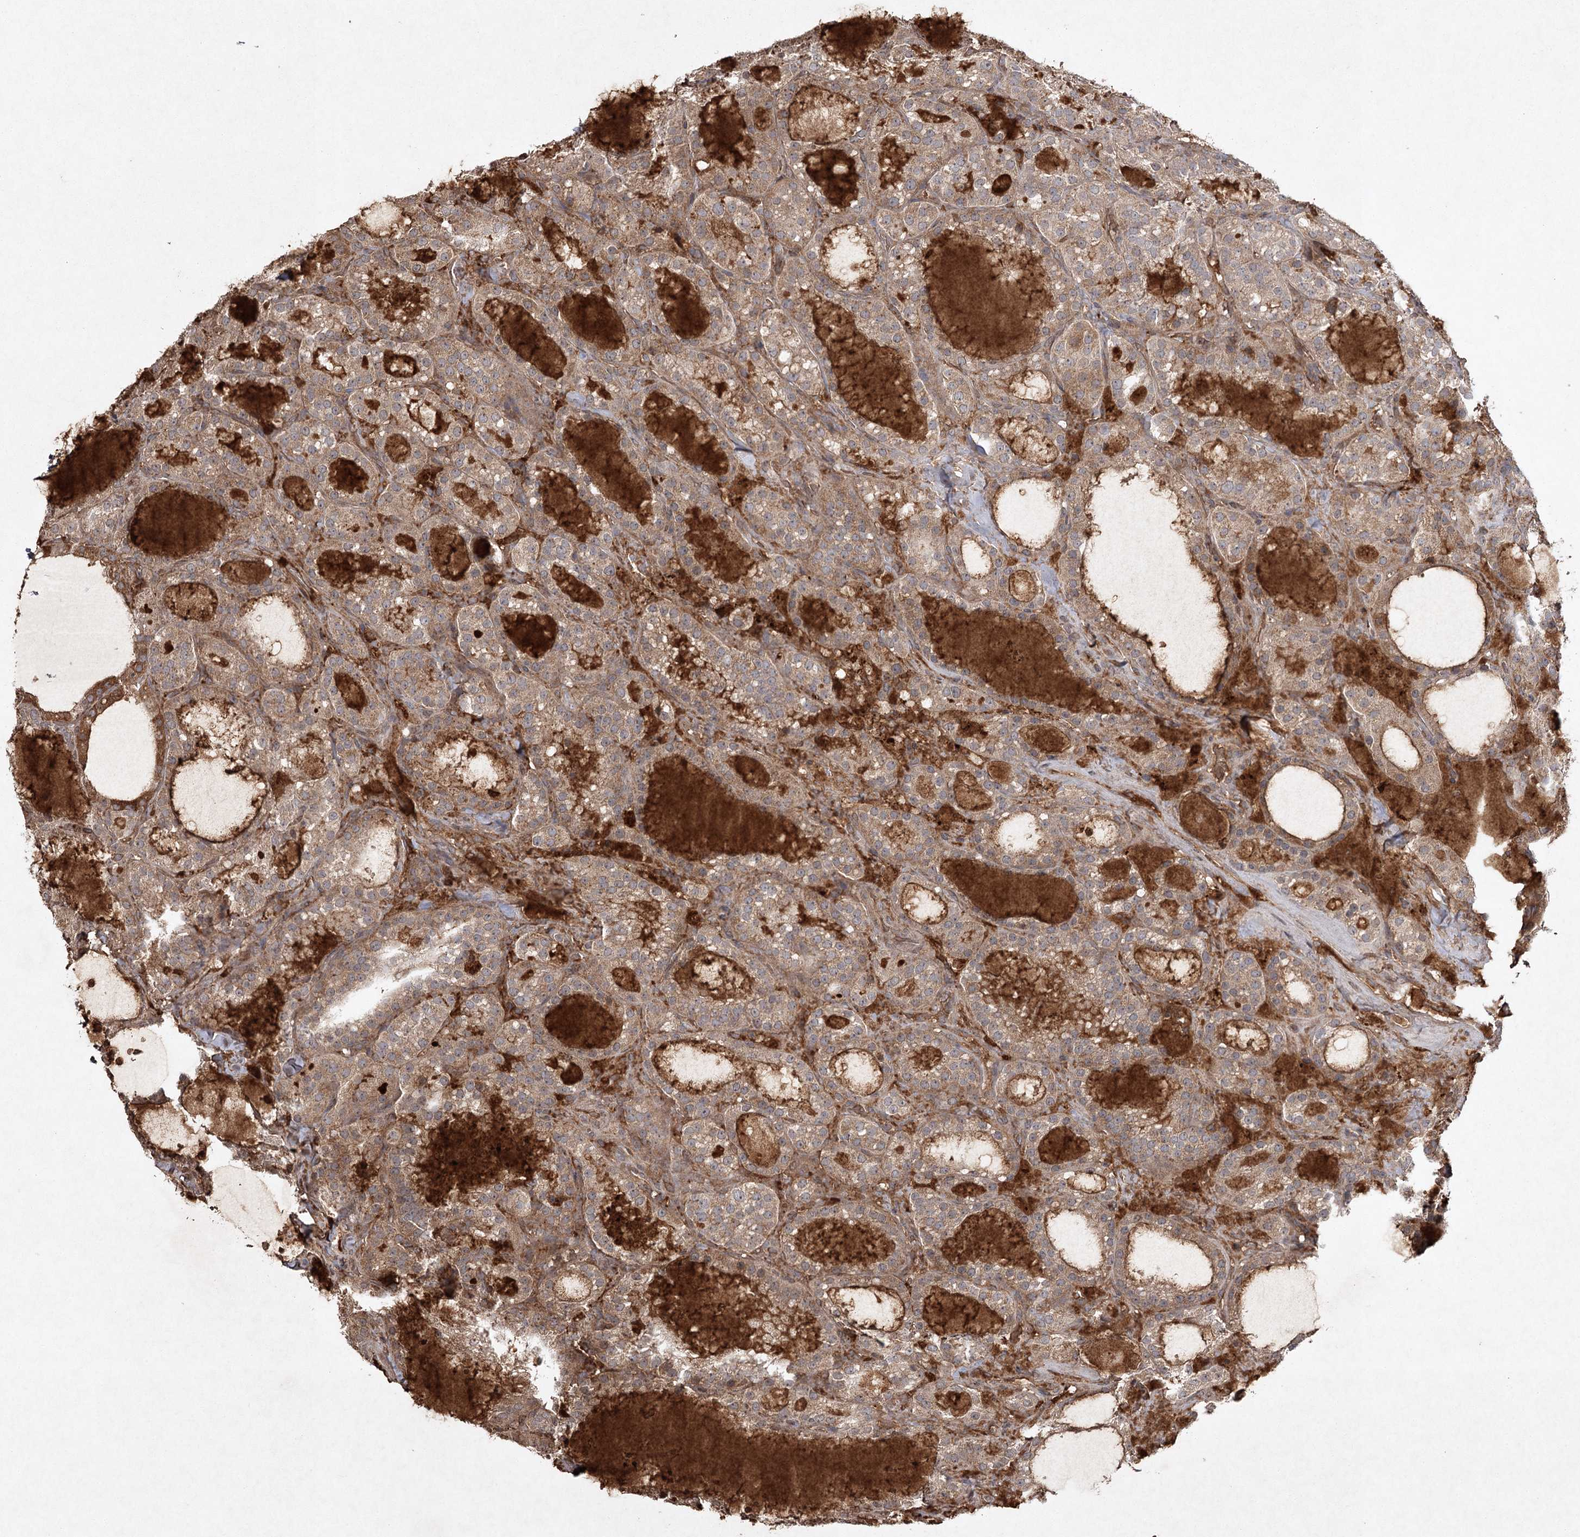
{"staining": {"intensity": "moderate", "quantity": "25%-75%", "location": "cytoplasmic/membranous"}, "tissue": "thyroid cancer", "cell_type": "Tumor cells", "image_type": "cancer", "snomed": [{"axis": "morphology", "description": "Papillary adenocarcinoma, NOS"}, {"axis": "topography", "description": "Thyroid gland"}], "caption": "Human papillary adenocarcinoma (thyroid) stained with a brown dye shows moderate cytoplasmic/membranous positive staining in about 25%-75% of tumor cells.", "gene": "CYP2B6", "patient": {"sex": "male", "age": 77}}